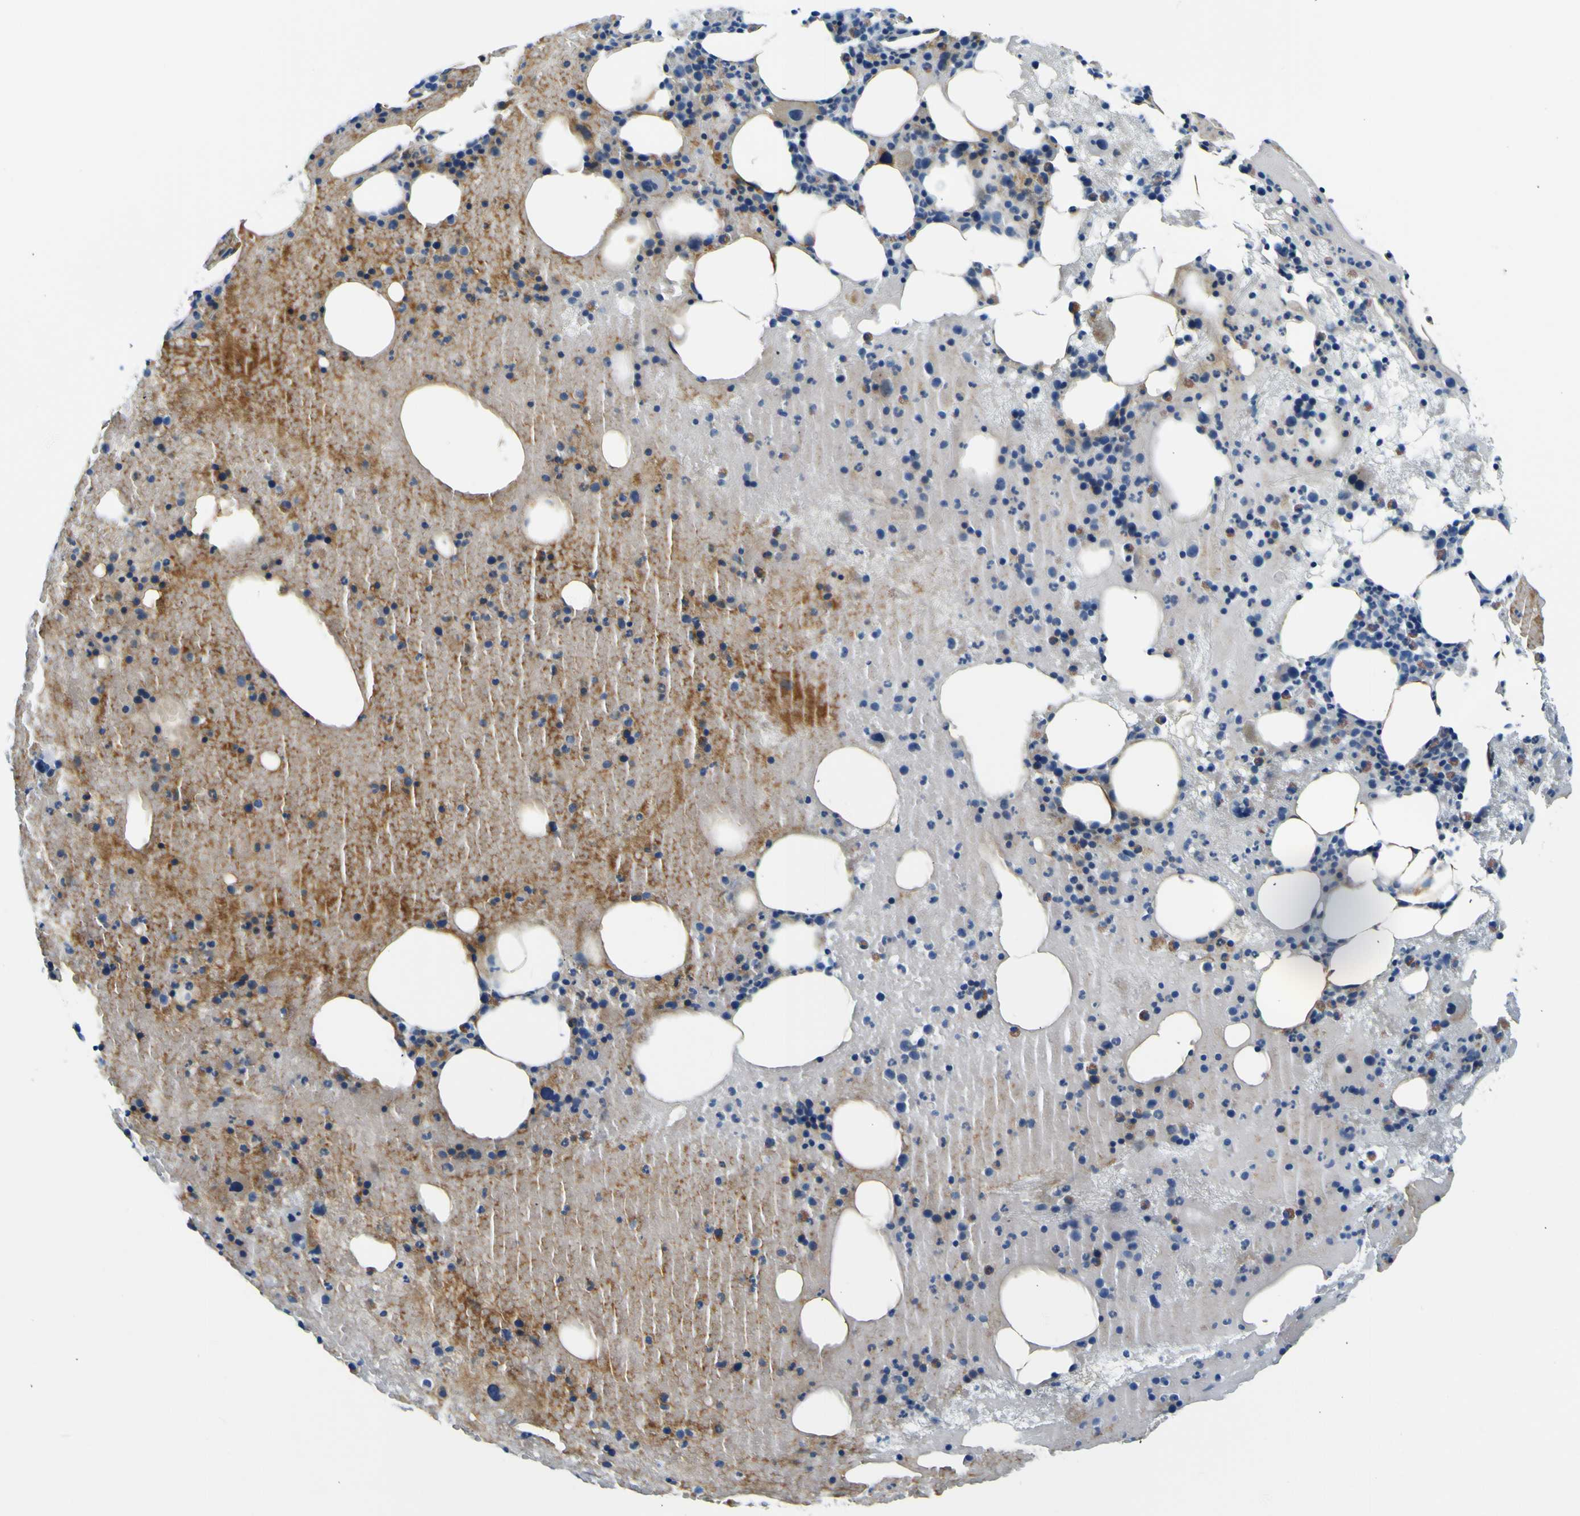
{"staining": {"intensity": "weak", "quantity": "<25%", "location": "cytoplasmic/membranous"}, "tissue": "bone marrow", "cell_type": "Hematopoietic cells", "image_type": "normal", "snomed": [{"axis": "morphology", "description": "Normal tissue, NOS"}, {"axis": "morphology", "description": "Inflammation, NOS"}, {"axis": "topography", "description": "Bone marrow"}], "caption": "The micrograph demonstrates no significant staining in hematopoietic cells of bone marrow.", "gene": "ADGRA2", "patient": {"sex": "male", "age": 43}}